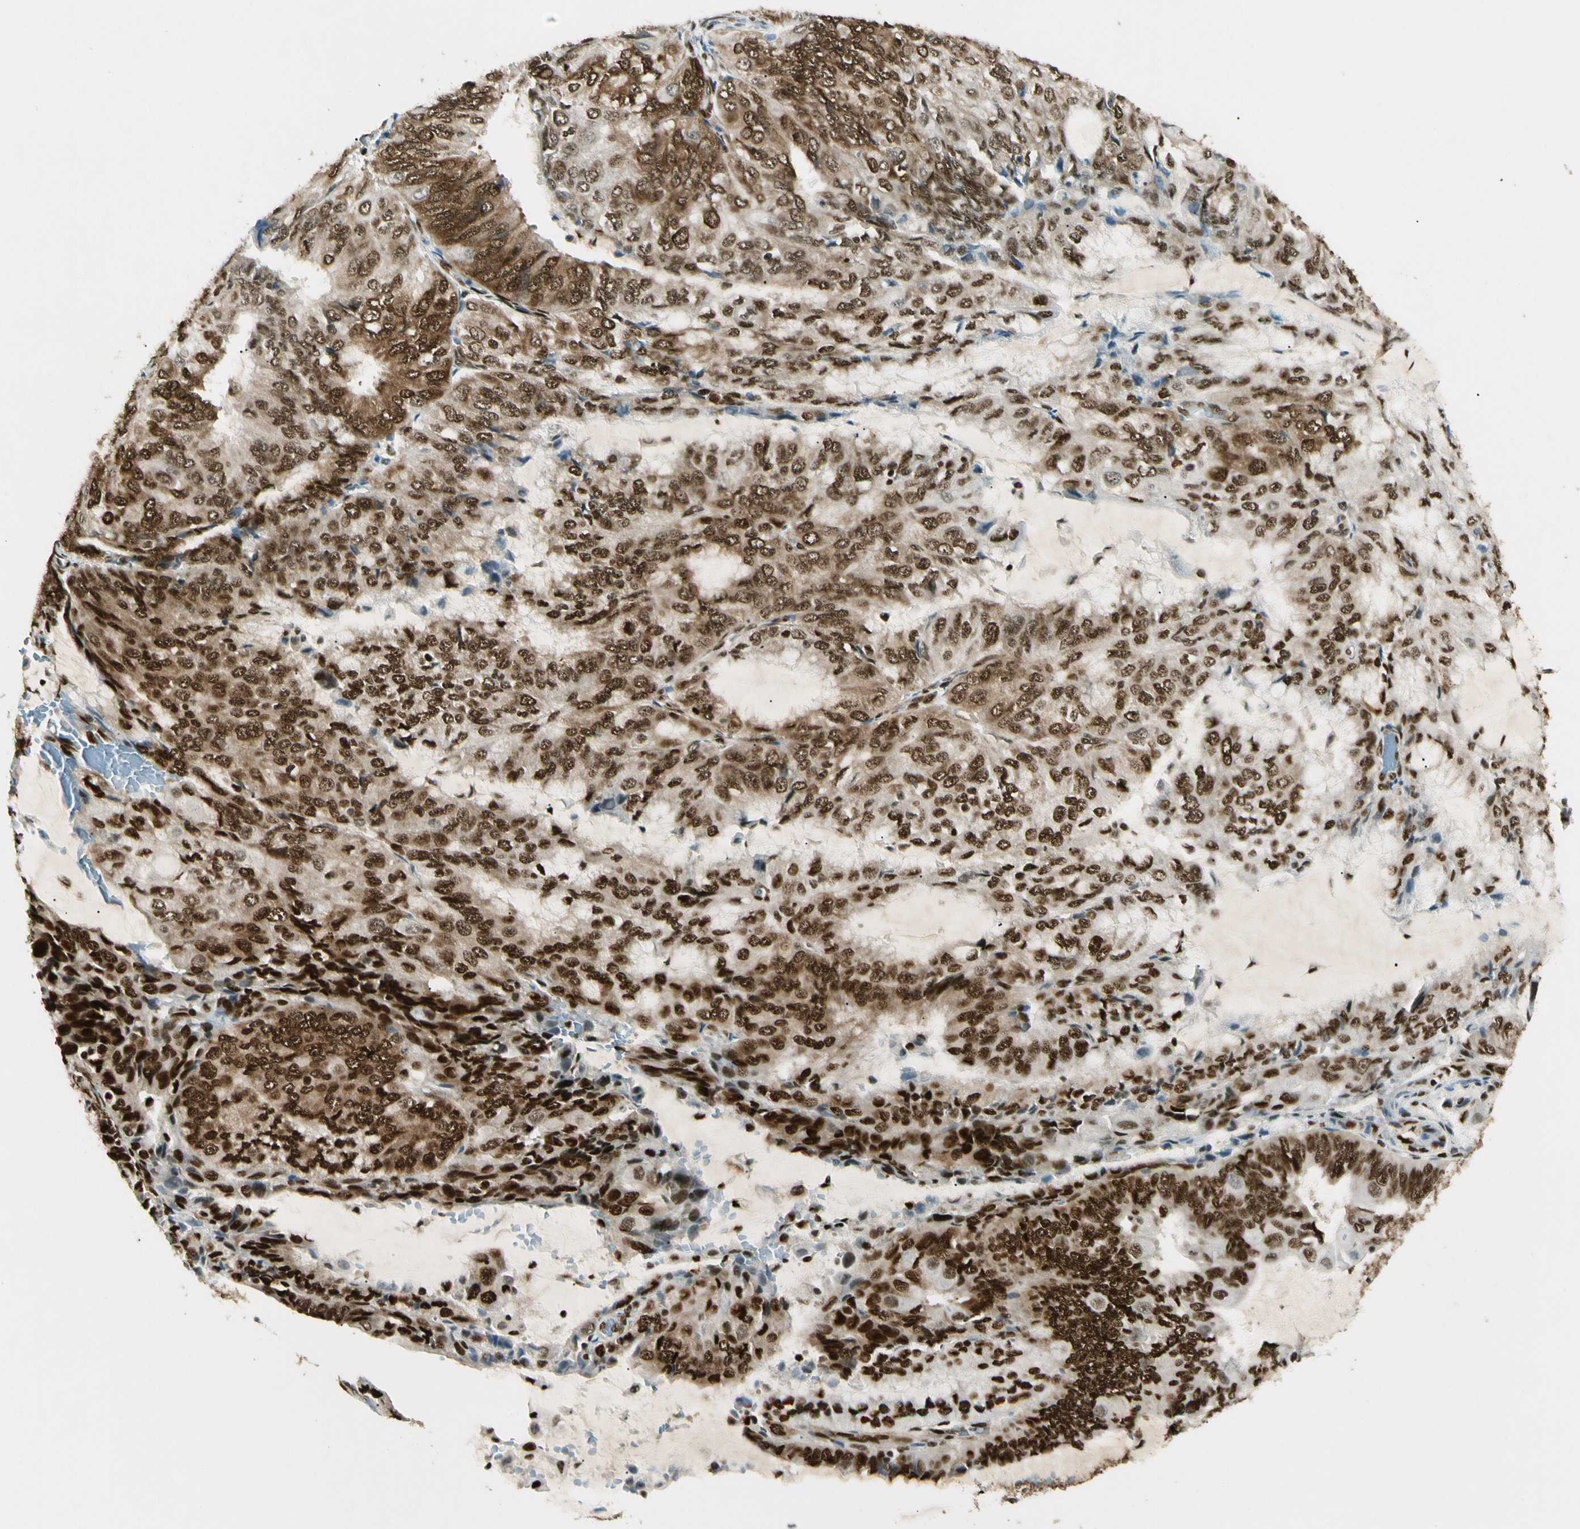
{"staining": {"intensity": "strong", "quantity": ">75%", "location": "cytoplasmic/membranous,nuclear"}, "tissue": "endometrial cancer", "cell_type": "Tumor cells", "image_type": "cancer", "snomed": [{"axis": "morphology", "description": "Adenocarcinoma, NOS"}, {"axis": "topography", "description": "Endometrium"}], "caption": "This photomicrograph demonstrates IHC staining of human endometrial adenocarcinoma, with high strong cytoplasmic/membranous and nuclear positivity in about >75% of tumor cells.", "gene": "FUS", "patient": {"sex": "female", "age": 81}}